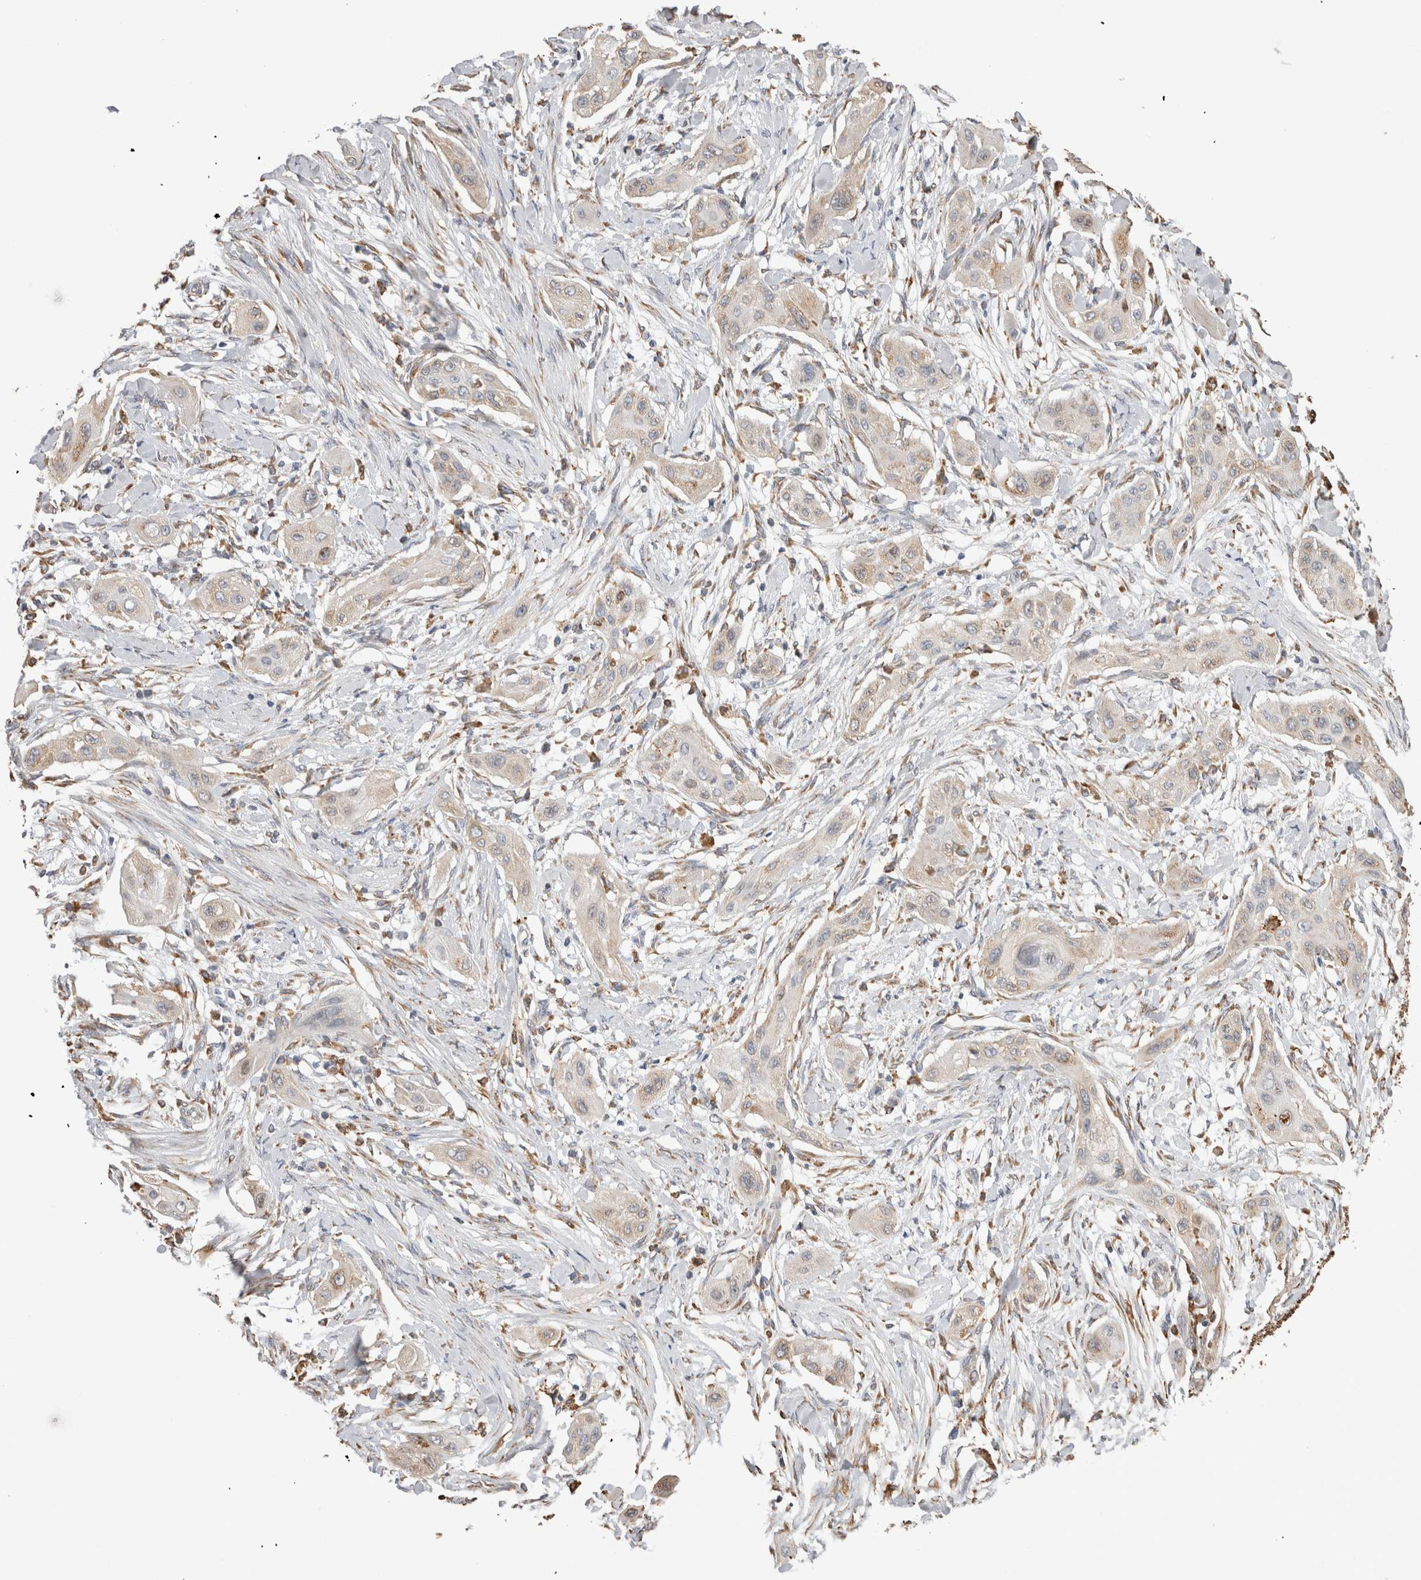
{"staining": {"intensity": "weak", "quantity": "<25%", "location": "cytoplasmic/membranous"}, "tissue": "lung cancer", "cell_type": "Tumor cells", "image_type": "cancer", "snomed": [{"axis": "morphology", "description": "Squamous cell carcinoma, NOS"}, {"axis": "topography", "description": "Lung"}], "caption": "Immunohistochemistry photomicrograph of neoplastic tissue: lung cancer (squamous cell carcinoma) stained with DAB (3,3'-diaminobenzidine) demonstrates no significant protein expression in tumor cells.", "gene": "LRPAP1", "patient": {"sex": "female", "age": 47}}